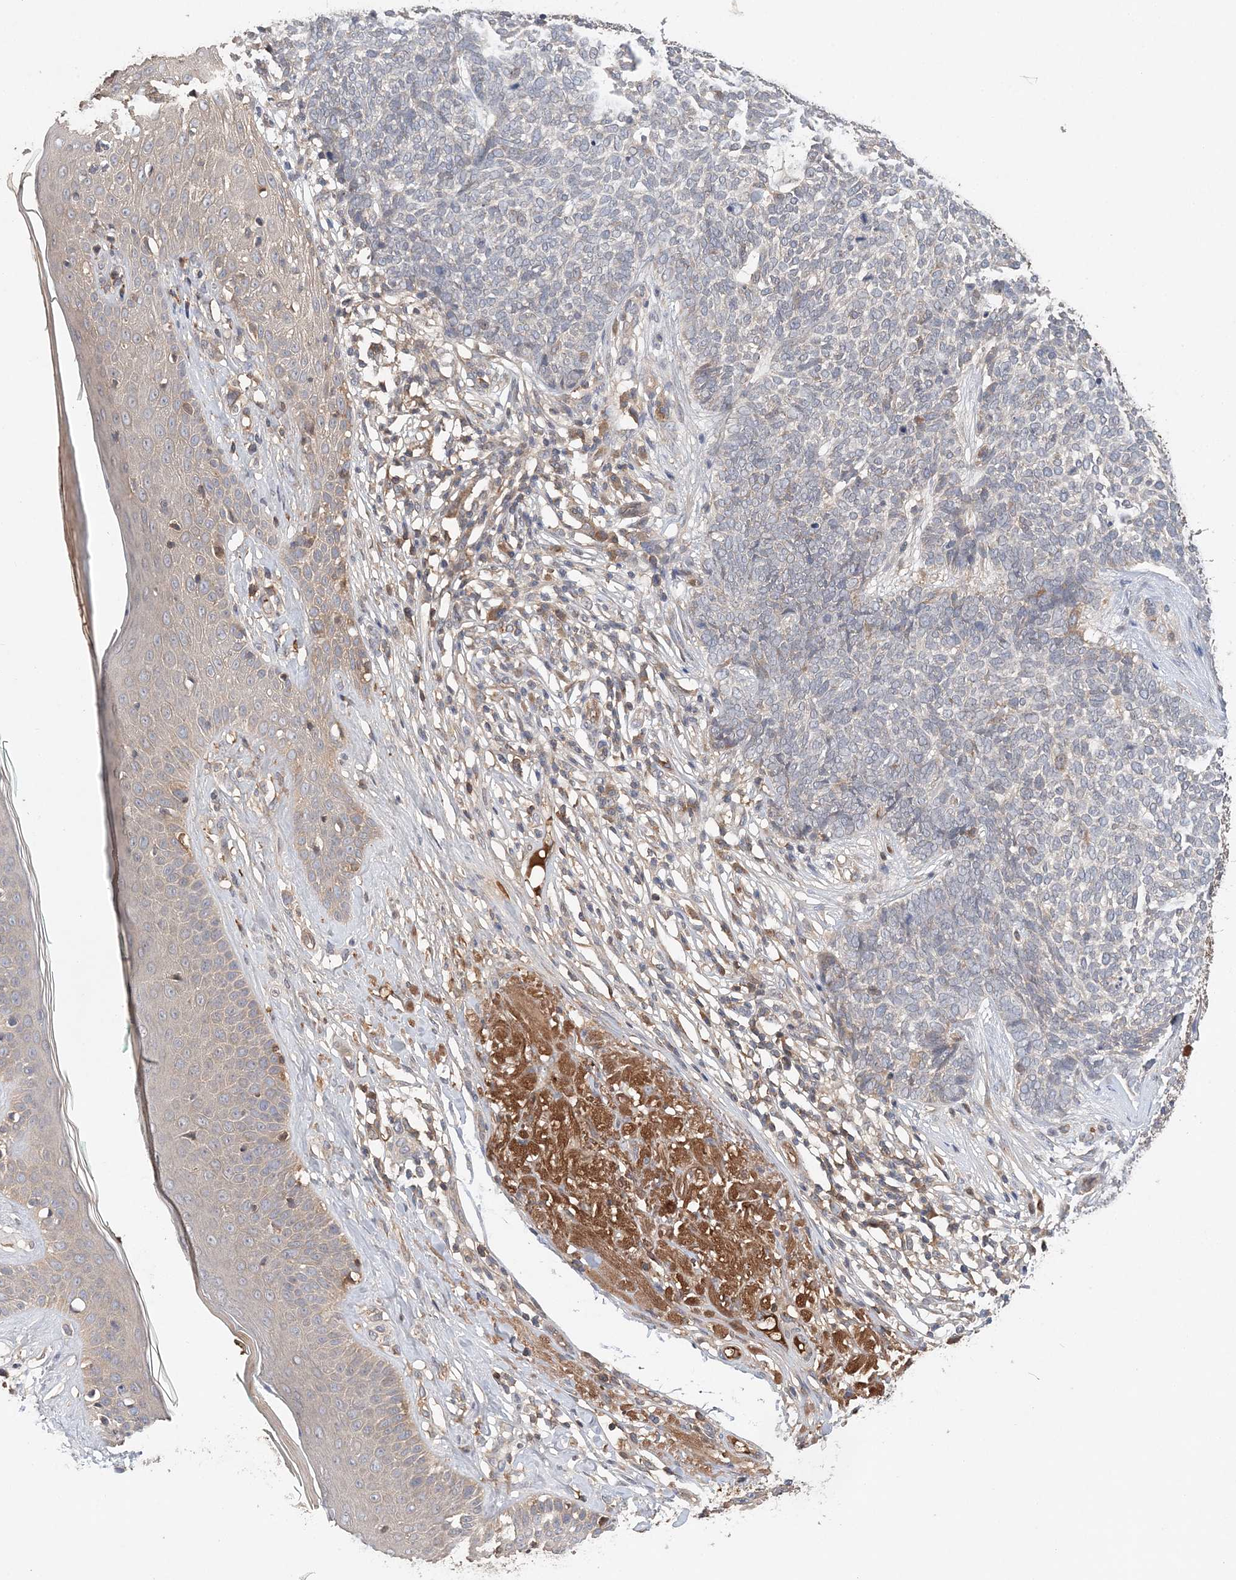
{"staining": {"intensity": "weak", "quantity": "<25%", "location": "cytoplasmic/membranous"}, "tissue": "skin cancer", "cell_type": "Tumor cells", "image_type": "cancer", "snomed": [{"axis": "morphology", "description": "Basal cell carcinoma"}, {"axis": "topography", "description": "Skin"}], "caption": "Tumor cells show no significant protein staining in basal cell carcinoma (skin).", "gene": "SYCP3", "patient": {"sex": "female", "age": 84}}